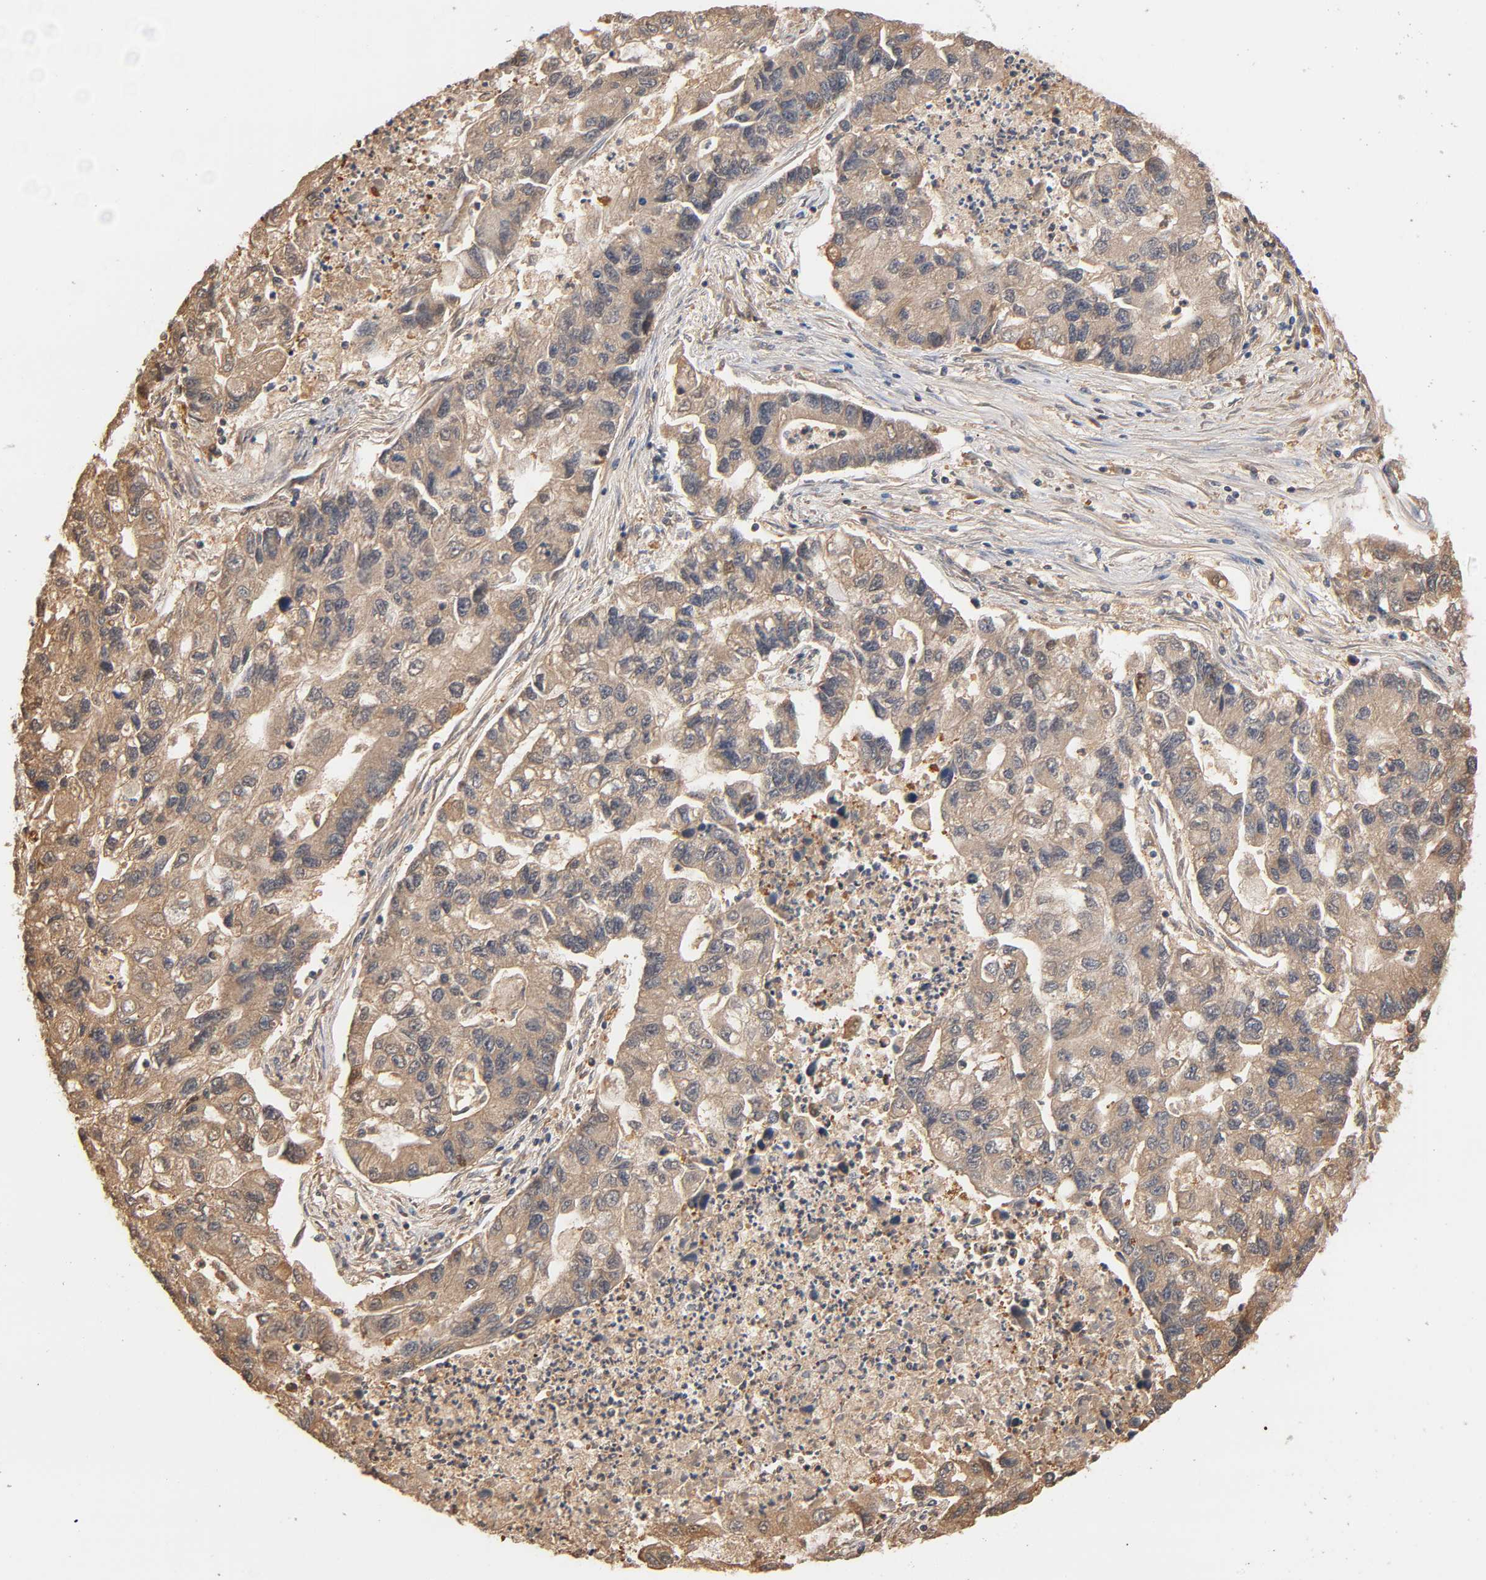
{"staining": {"intensity": "weak", "quantity": ">75%", "location": "cytoplasmic/membranous"}, "tissue": "lung cancer", "cell_type": "Tumor cells", "image_type": "cancer", "snomed": [{"axis": "morphology", "description": "Adenocarcinoma, NOS"}, {"axis": "topography", "description": "Lung"}], "caption": "Protein expression analysis of lung cancer shows weak cytoplasmic/membranous positivity in about >75% of tumor cells.", "gene": "ALDOA", "patient": {"sex": "female", "age": 51}}